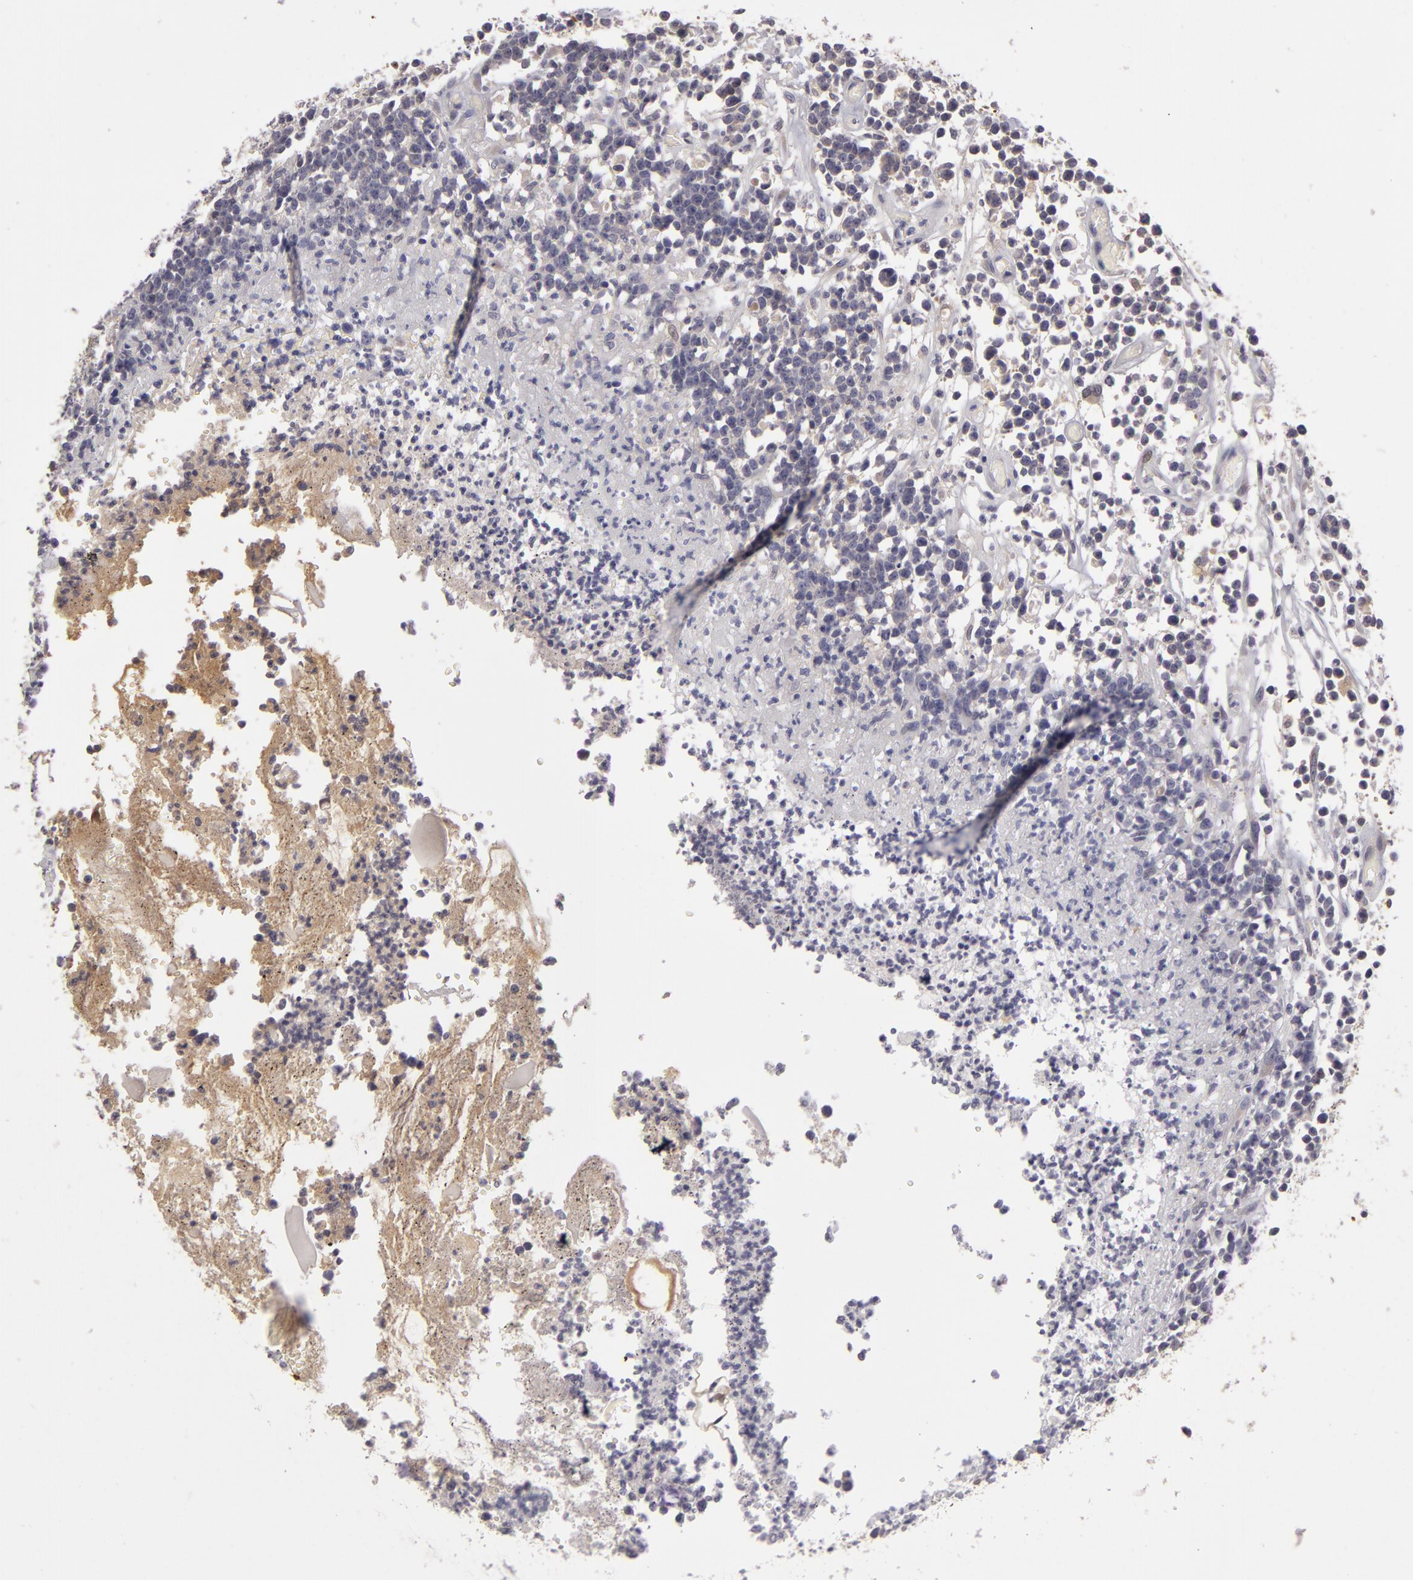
{"staining": {"intensity": "negative", "quantity": "none", "location": "none"}, "tissue": "lymphoma", "cell_type": "Tumor cells", "image_type": "cancer", "snomed": [{"axis": "morphology", "description": "Malignant lymphoma, non-Hodgkin's type, High grade"}, {"axis": "topography", "description": "Colon"}], "caption": "Immunohistochemistry (IHC) of malignant lymphoma, non-Hodgkin's type (high-grade) demonstrates no expression in tumor cells.", "gene": "ZNF229", "patient": {"sex": "male", "age": 82}}